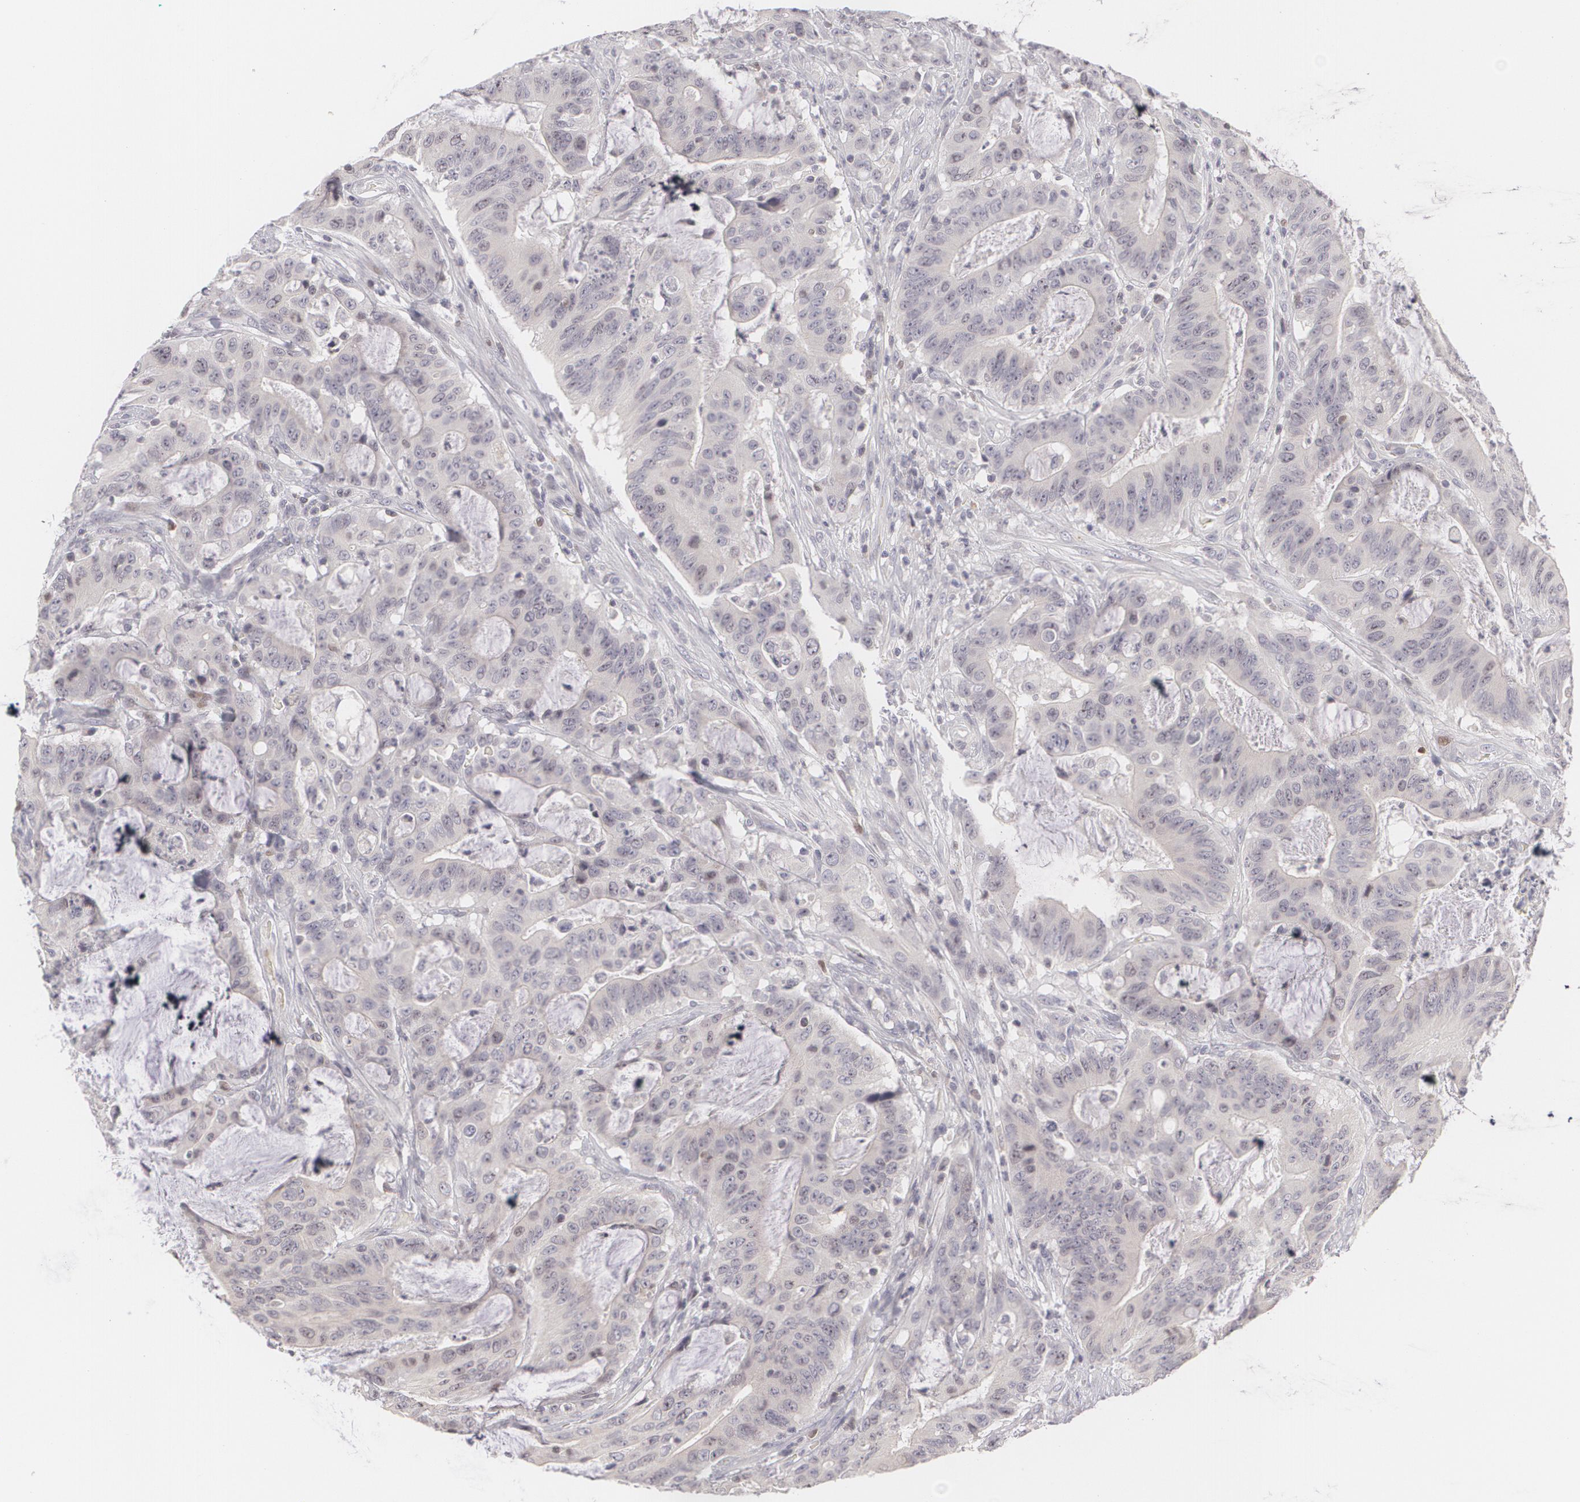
{"staining": {"intensity": "weak", "quantity": "<25%", "location": "nuclear"}, "tissue": "colorectal cancer", "cell_type": "Tumor cells", "image_type": "cancer", "snomed": [{"axis": "morphology", "description": "Adenocarcinoma, NOS"}, {"axis": "topography", "description": "Colon"}], "caption": "Colorectal adenocarcinoma stained for a protein using immunohistochemistry displays no positivity tumor cells.", "gene": "ZBTB16", "patient": {"sex": "male", "age": 54}}